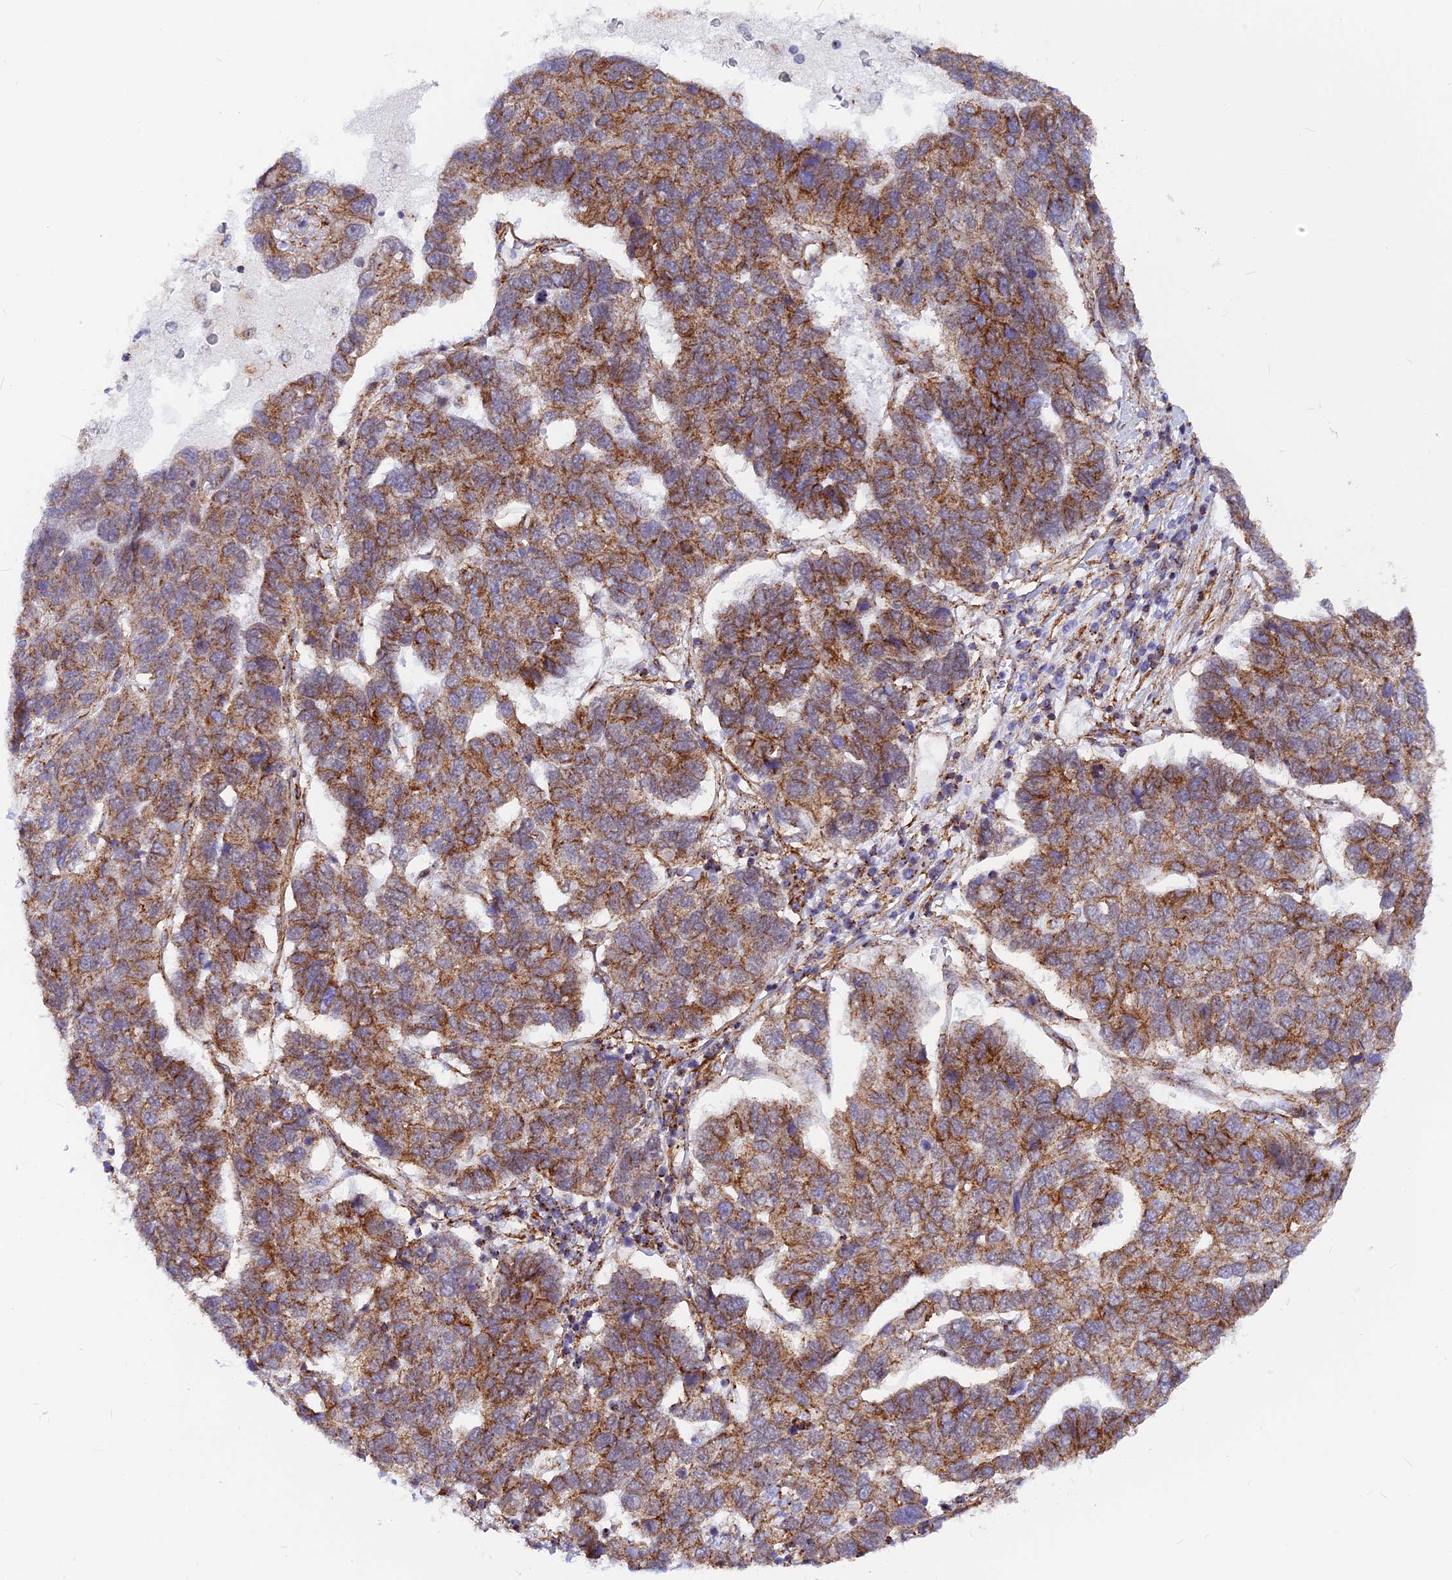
{"staining": {"intensity": "moderate", "quantity": ">75%", "location": "cytoplasmic/membranous"}, "tissue": "pancreatic cancer", "cell_type": "Tumor cells", "image_type": "cancer", "snomed": [{"axis": "morphology", "description": "Adenocarcinoma, NOS"}, {"axis": "topography", "description": "Pancreas"}], "caption": "Immunohistochemistry staining of pancreatic cancer, which exhibits medium levels of moderate cytoplasmic/membranous staining in approximately >75% of tumor cells indicating moderate cytoplasmic/membranous protein positivity. The staining was performed using DAB (3,3'-diaminobenzidine) (brown) for protein detection and nuclei were counterstained in hematoxylin (blue).", "gene": "VSTM2L", "patient": {"sex": "female", "age": 61}}